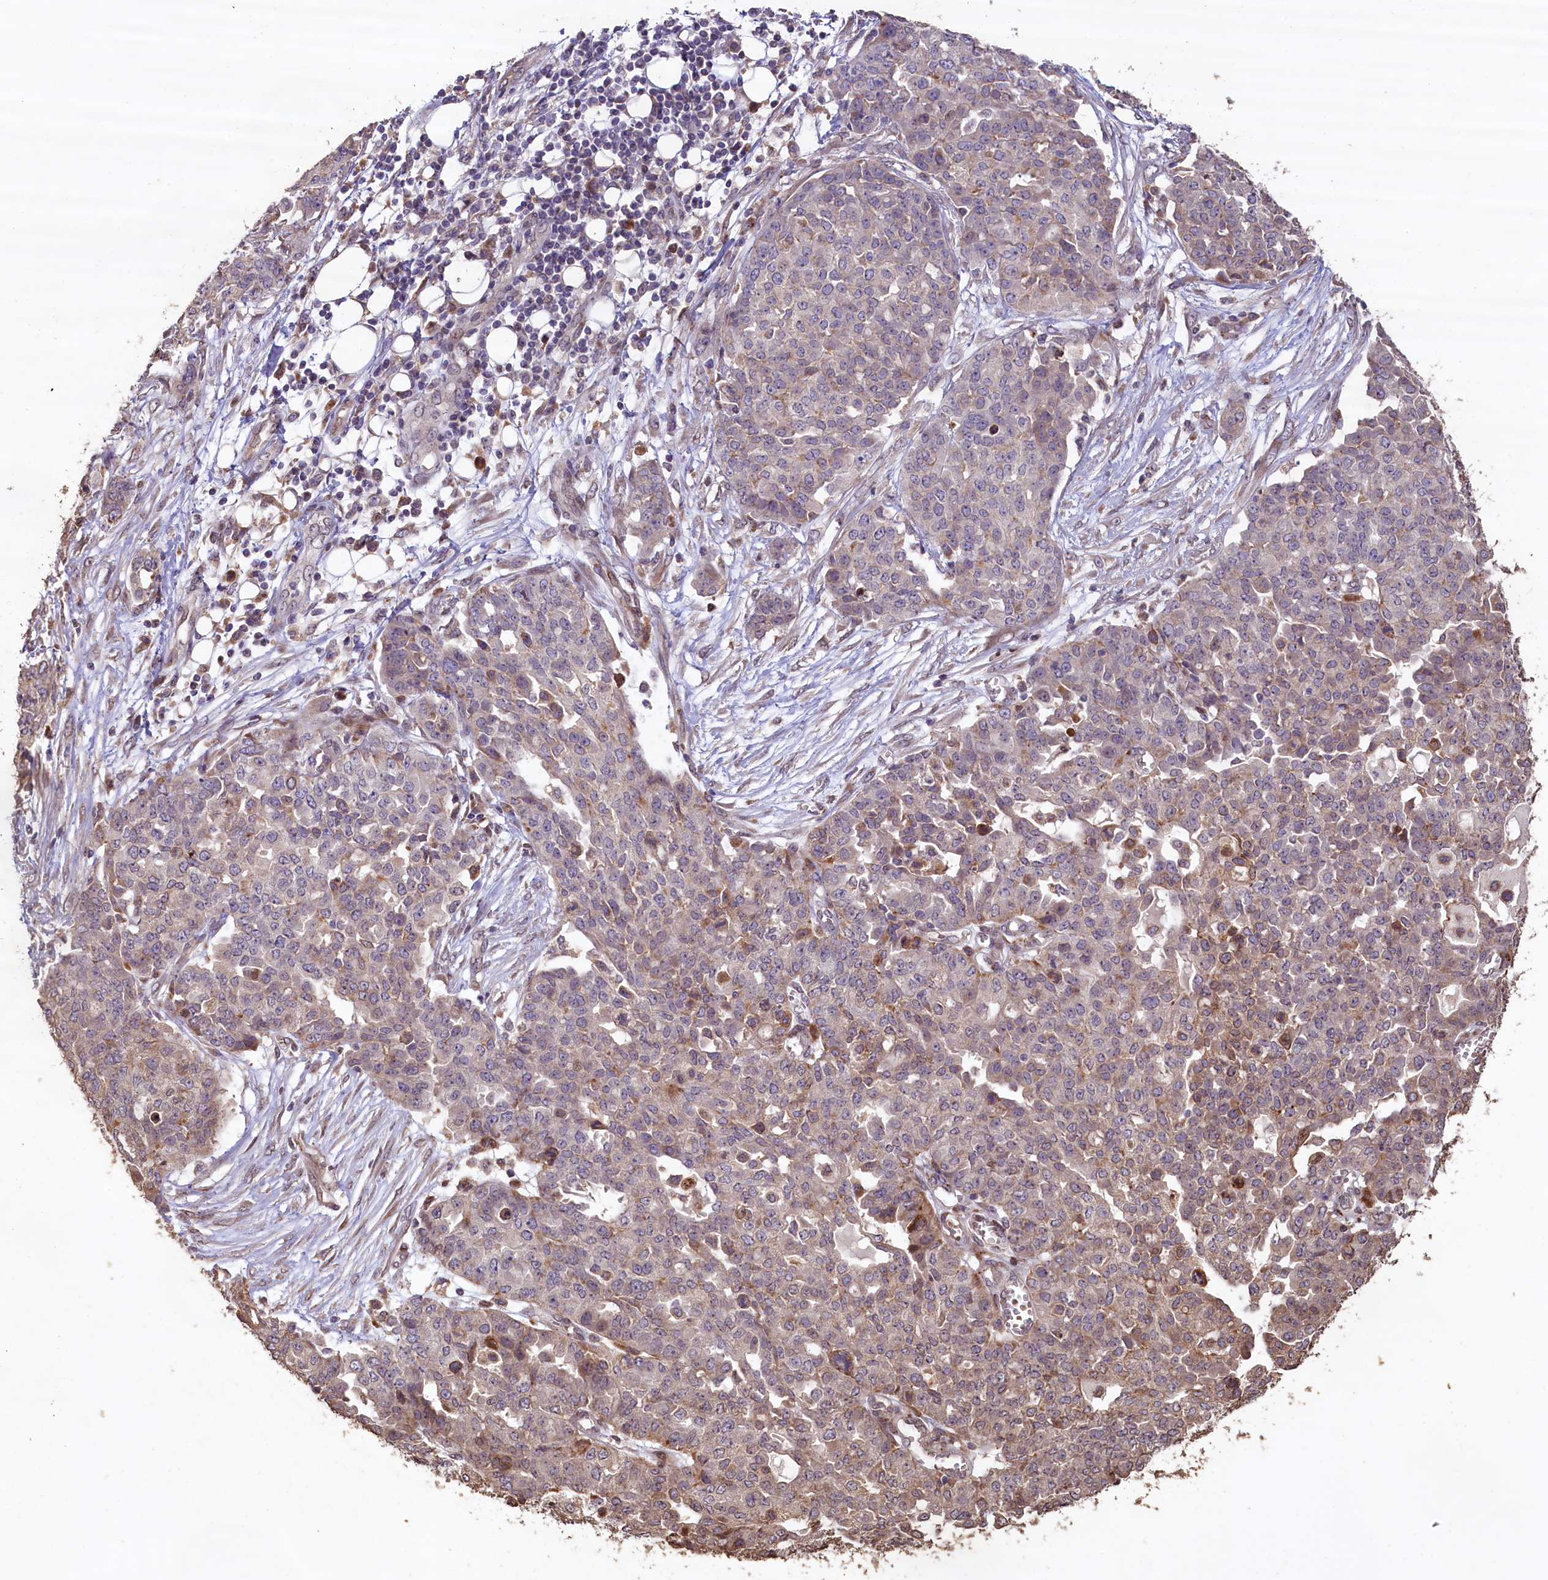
{"staining": {"intensity": "weak", "quantity": "<25%", "location": "cytoplasmic/membranous"}, "tissue": "ovarian cancer", "cell_type": "Tumor cells", "image_type": "cancer", "snomed": [{"axis": "morphology", "description": "Cystadenocarcinoma, serous, NOS"}, {"axis": "topography", "description": "Soft tissue"}, {"axis": "topography", "description": "Ovary"}], "caption": "Ovarian serous cystadenocarcinoma was stained to show a protein in brown. There is no significant staining in tumor cells. (DAB (3,3'-diaminobenzidine) immunohistochemistry (IHC) with hematoxylin counter stain).", "gene": "SLC38A7", "patient": {"sex": "female", "age": 57}}